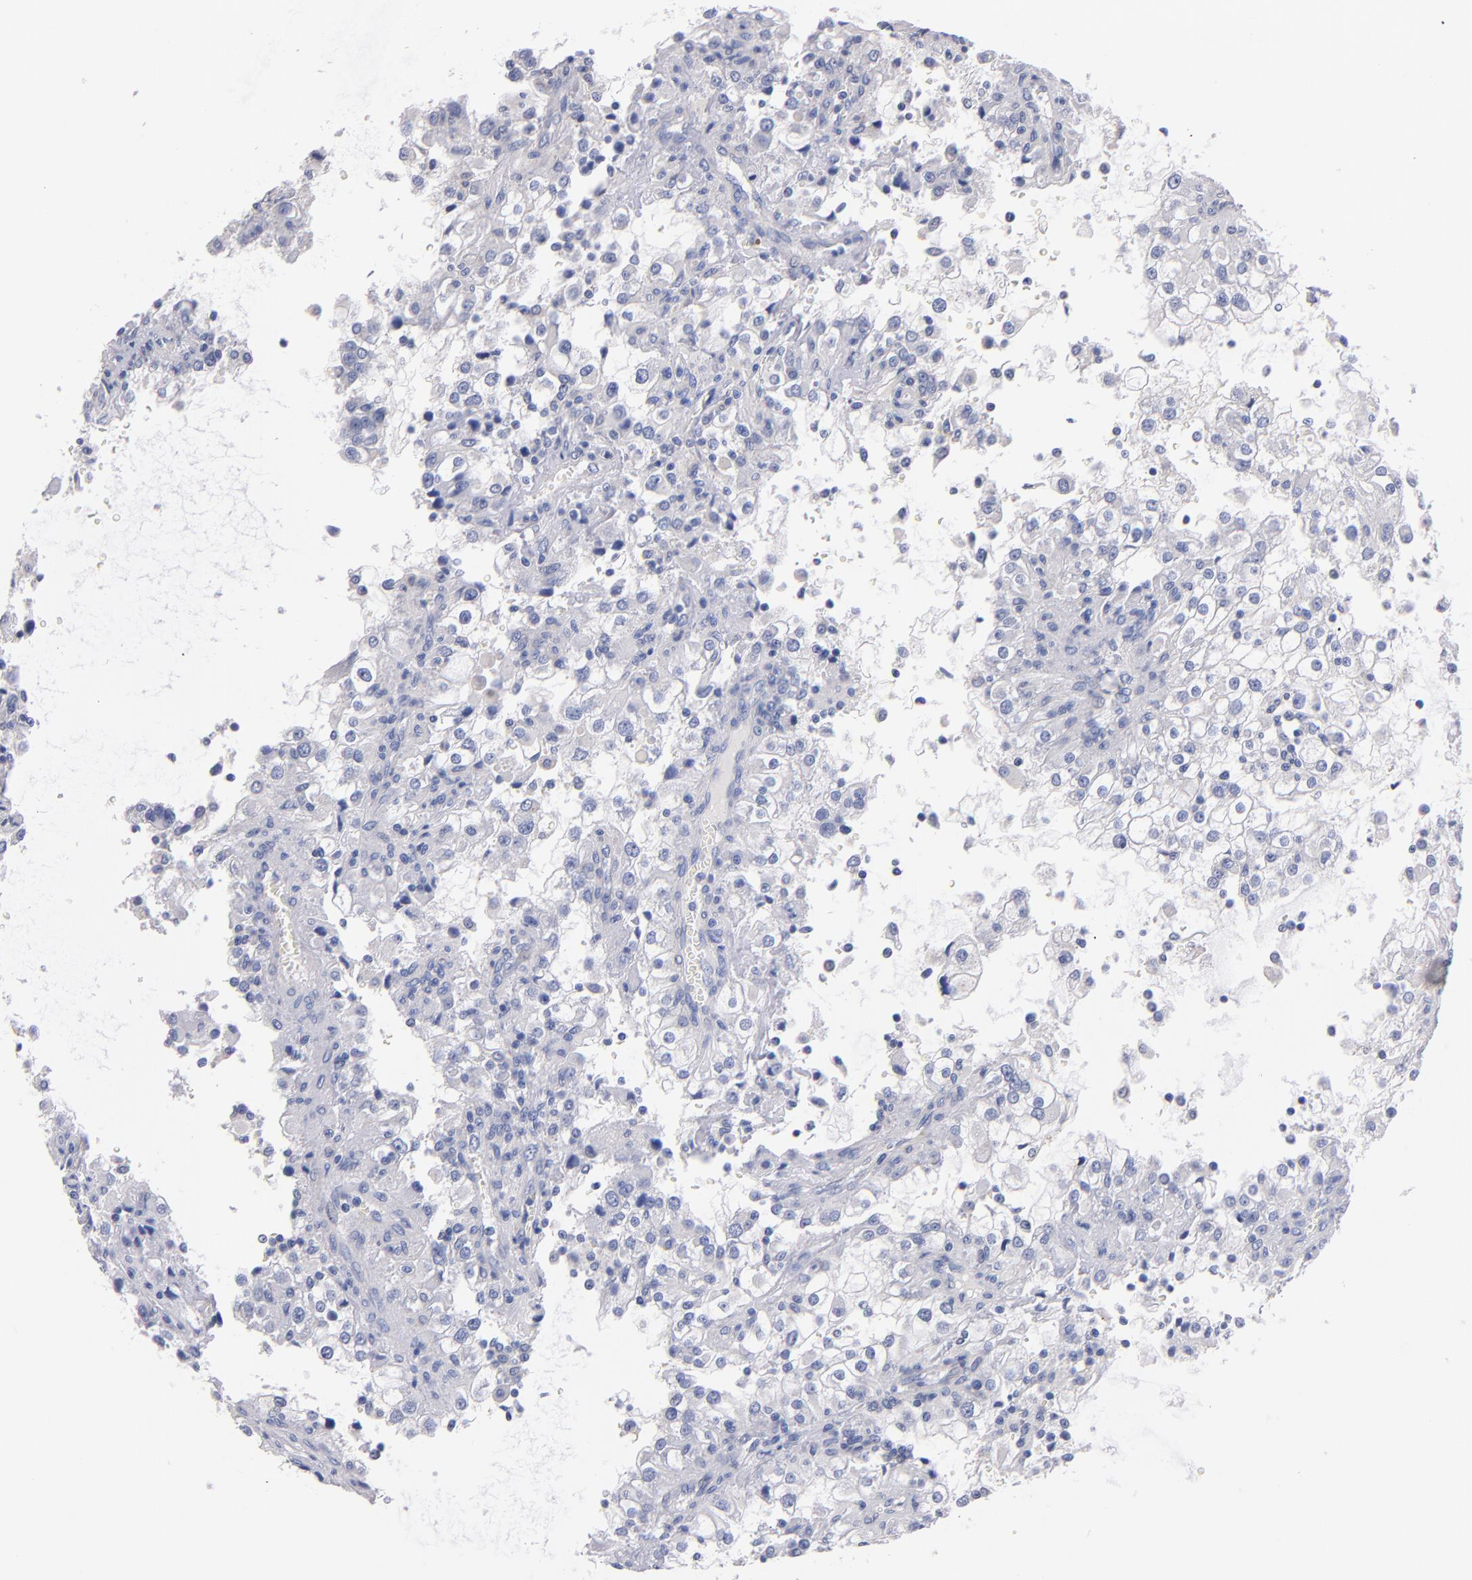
{"staining": {"intensity": "negative", "quantity": "none", "location": "none"}, "tissue": "renal cancer", "cell_type": "Tumor cells", "image_type": "cancer", "snomed": [{"axis": "morphology", "description": "Adenocarcinoma, NOS"}, {"axis": "topography", "description": "Kidney"}], "caption": "Image shows no significant protein staining in tumor cells of renal adenocarcinoma. The staining is performed using DAB brown chromogen with nuclei counter-stained in using hematoxylin.", "gene": "CNTNAP2", "patient": {"sex": "female", "age": 52}}